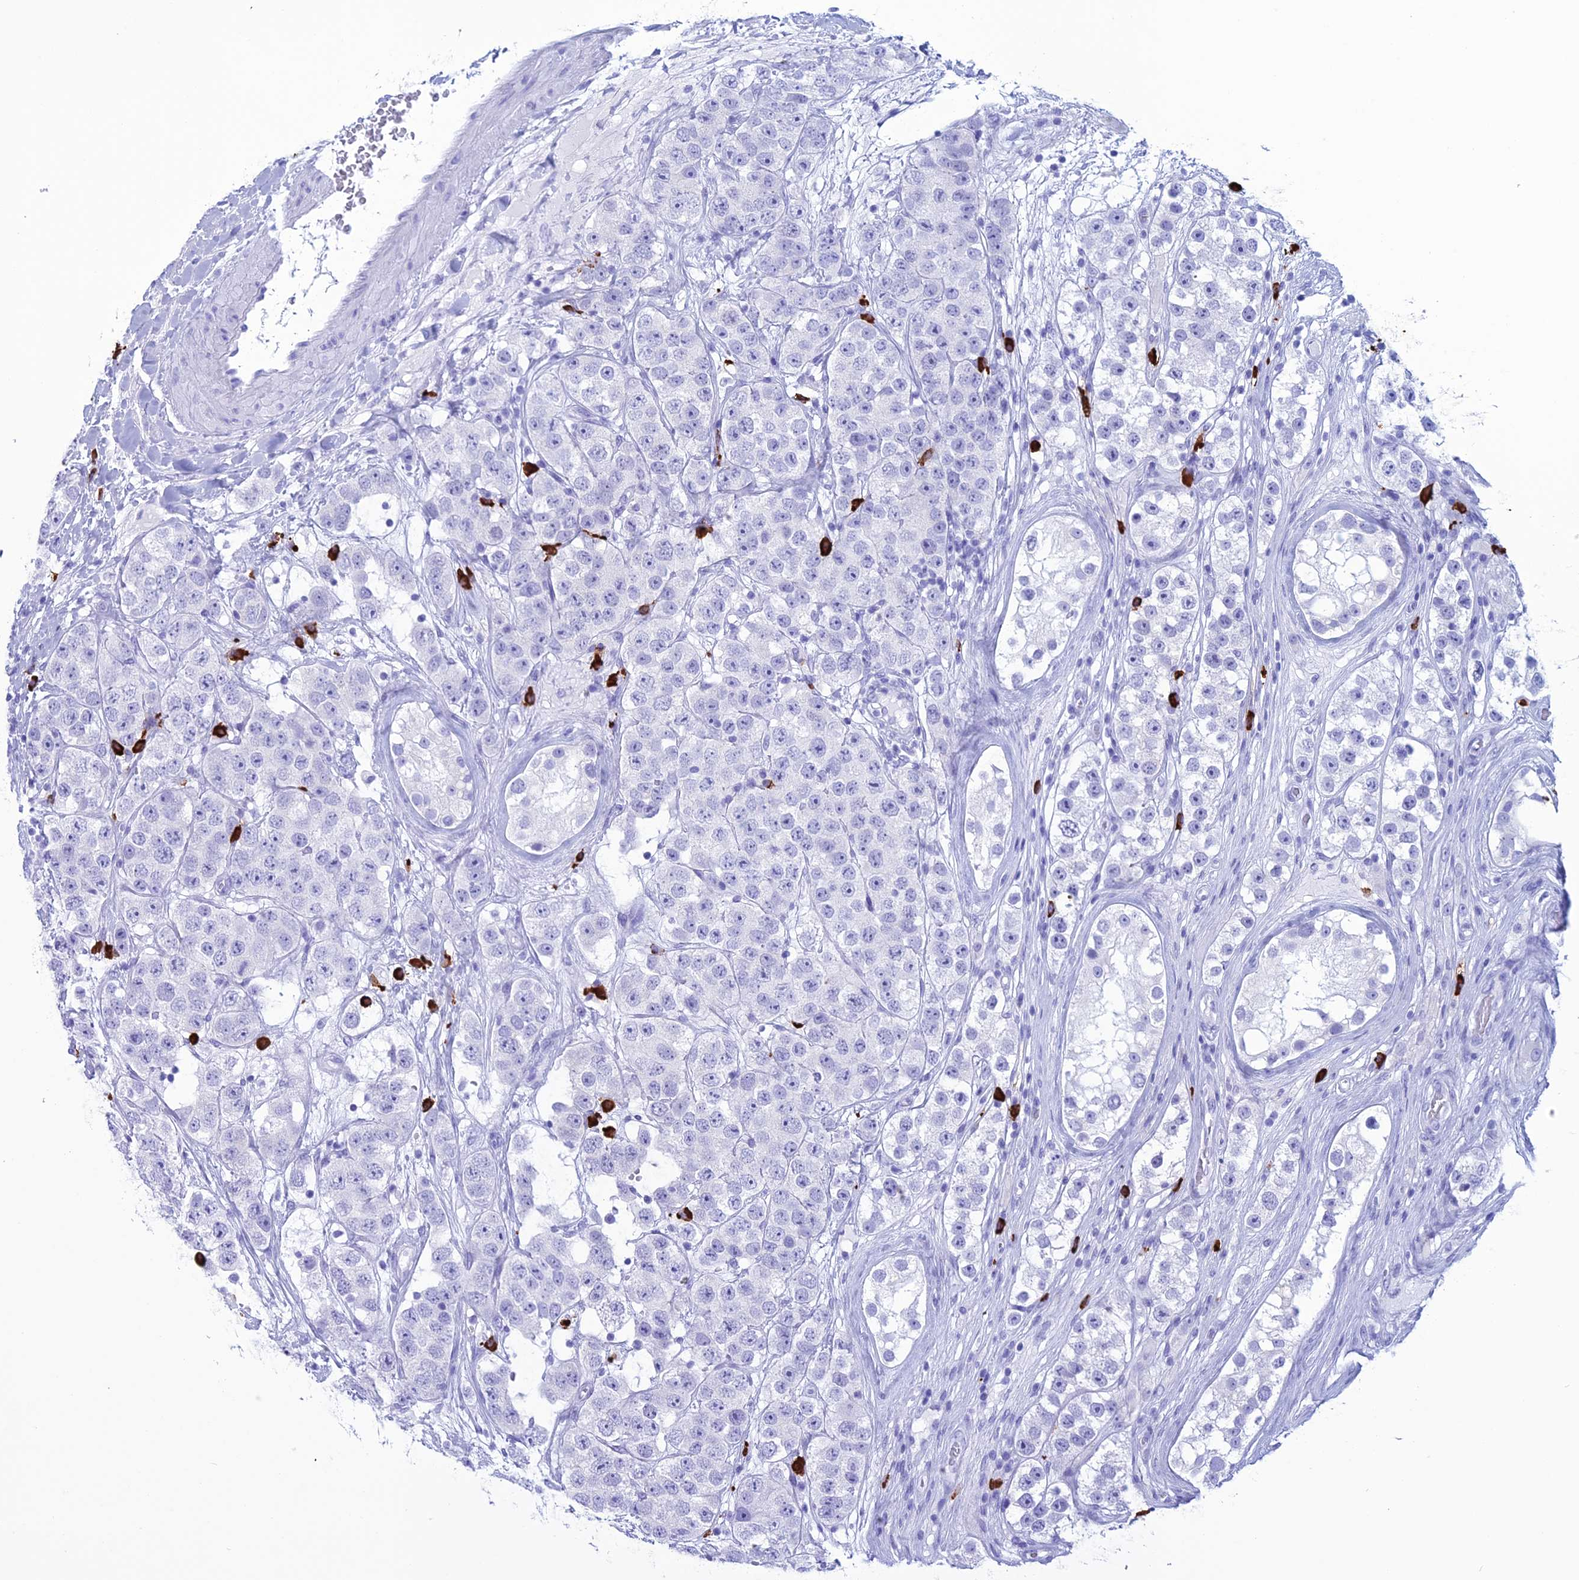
{"staining": {"intensity": "negative", "quantity": "none", "location": "none"}, "tissue": "testis cancer", "cell_type": "Tumor cells", "image_type": "cancer", "snomed": [{"axis": "morphology", "description": "Seminoma, NOS"}, {"axis": "topography", "description": "Testis"}], "caption": "A photomicrograph of testis cancer stained for a protein shows no brown staining in tumor cells.", "gene": "MZB1", "patient": {"sex": "male", "age": 28}}